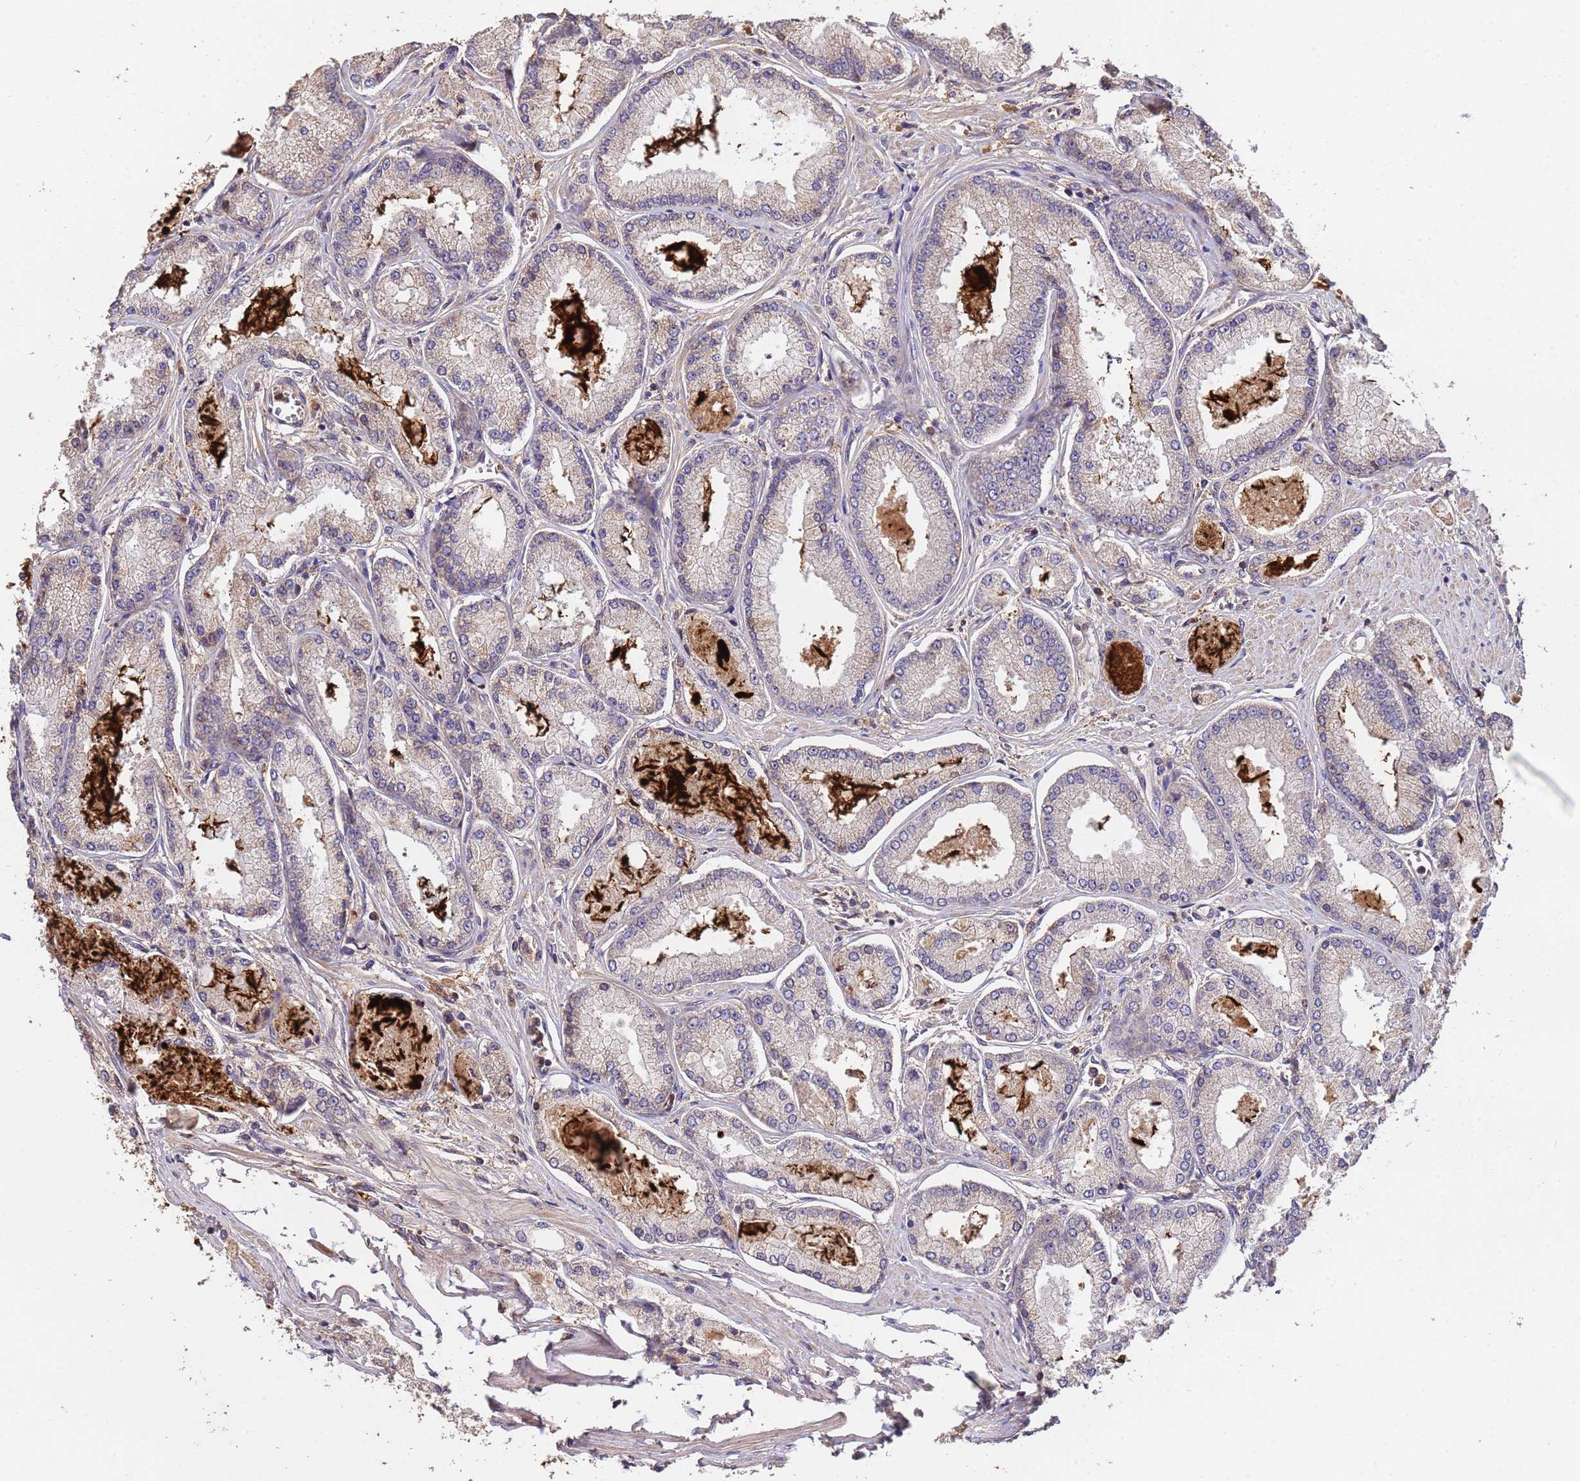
{"staining": {"intensity": "negative", "quantity": "none", "location": "none"}, "tissue": "prostate cancer", "cell_type": "Tumor cells", "image_type": "cancer", "snomed": [{"axis": "morphology", "description": "Adenocarcinoma, Low grade"}, {"axis": "topography", "description": "Prostate"}], "caption": "This is an immunohistochemistry (IHC) image of human adenocarcinoma (low-grade) (prostate). There is no positivity in tumor cells.", "gene": "CCDC184", "patient": {"sex": "male", "age": 74}}